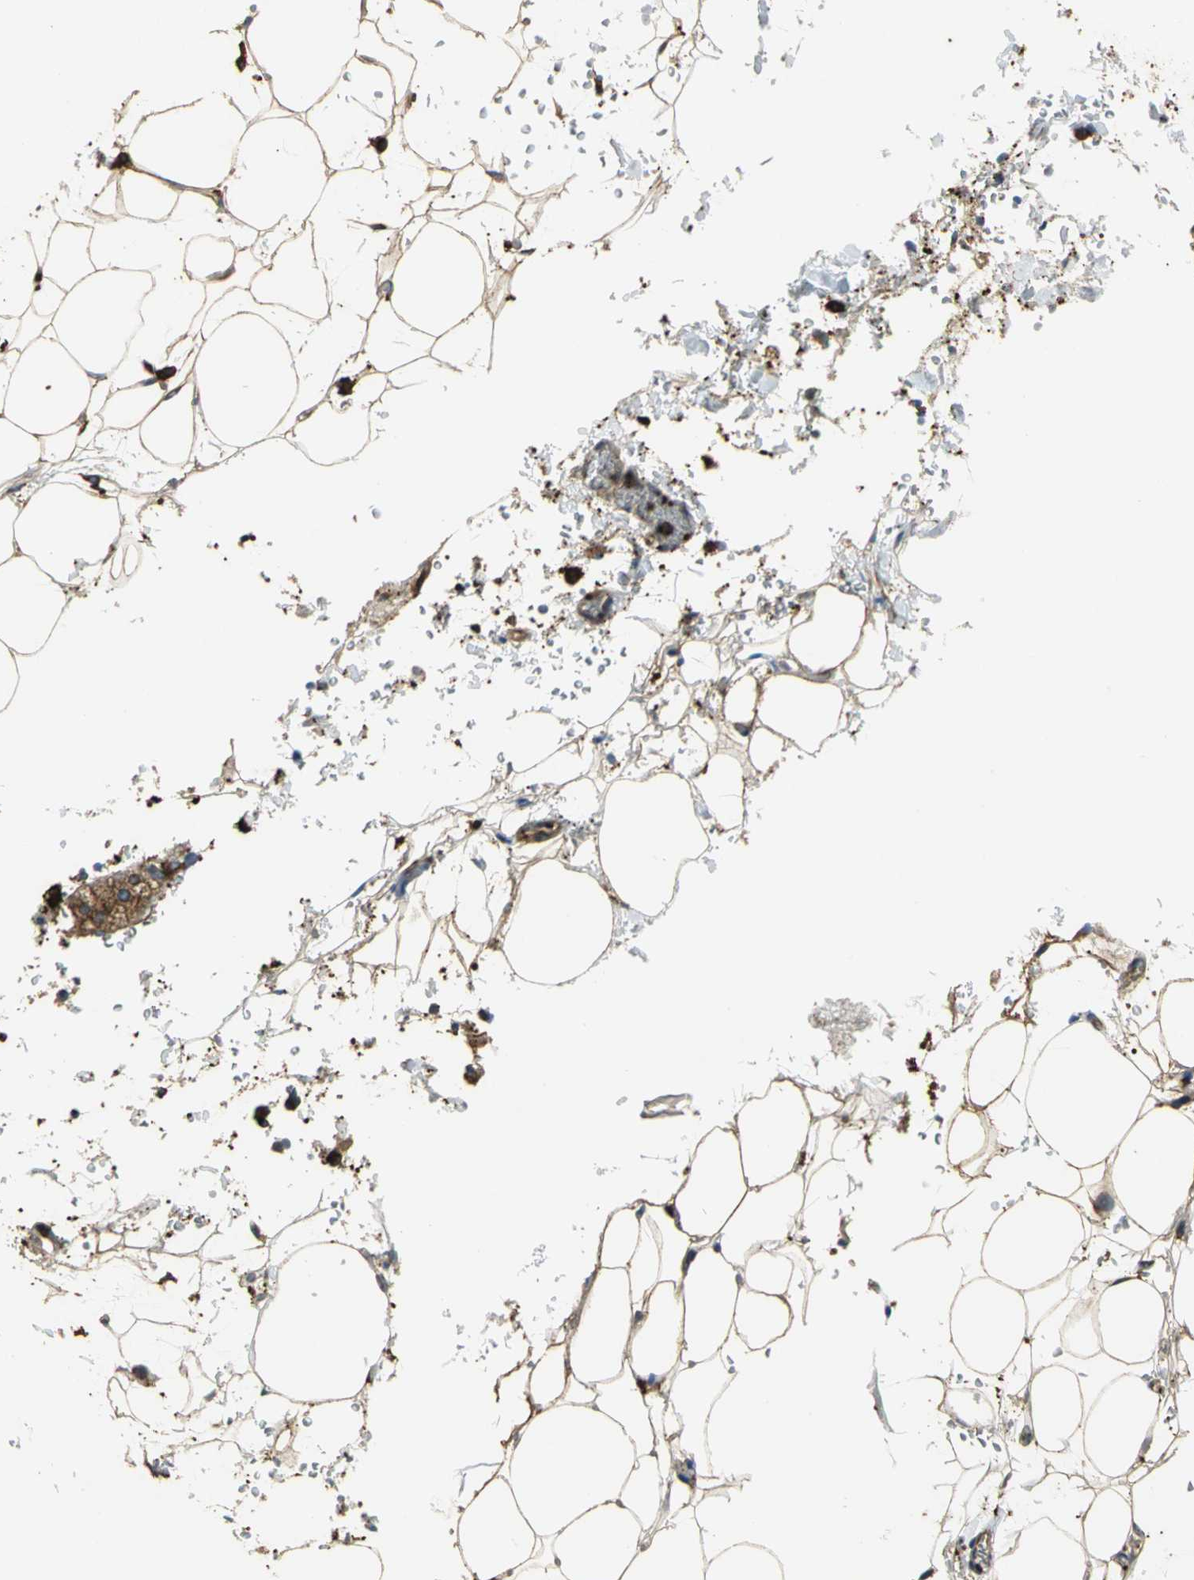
{"staining": {"intensity": "moderate", "quantity": ">75%", "location": "cytoplasmic/membranous,nuclear"}, "tissue": "adrenal gland", "cell_type": "Glandular cells", "image_type": "normal", "snomed": [{"axis": "morphology", "description": "Normal tissue, NOS"}, {"axis": "topography", "description": "Adrenal gland"}], "caption": "Immunohistochemical staining of normal adrenal gland demonstrates >75% levels of moderate cytoplasmic/membranous,nuclear protein staining in about >75% of glandular cells. (DAB IHC, brown staining for protein, blue staining for nuclei).", "gene": "TLN1", "patient": {"sex": "female", "age": 44}}